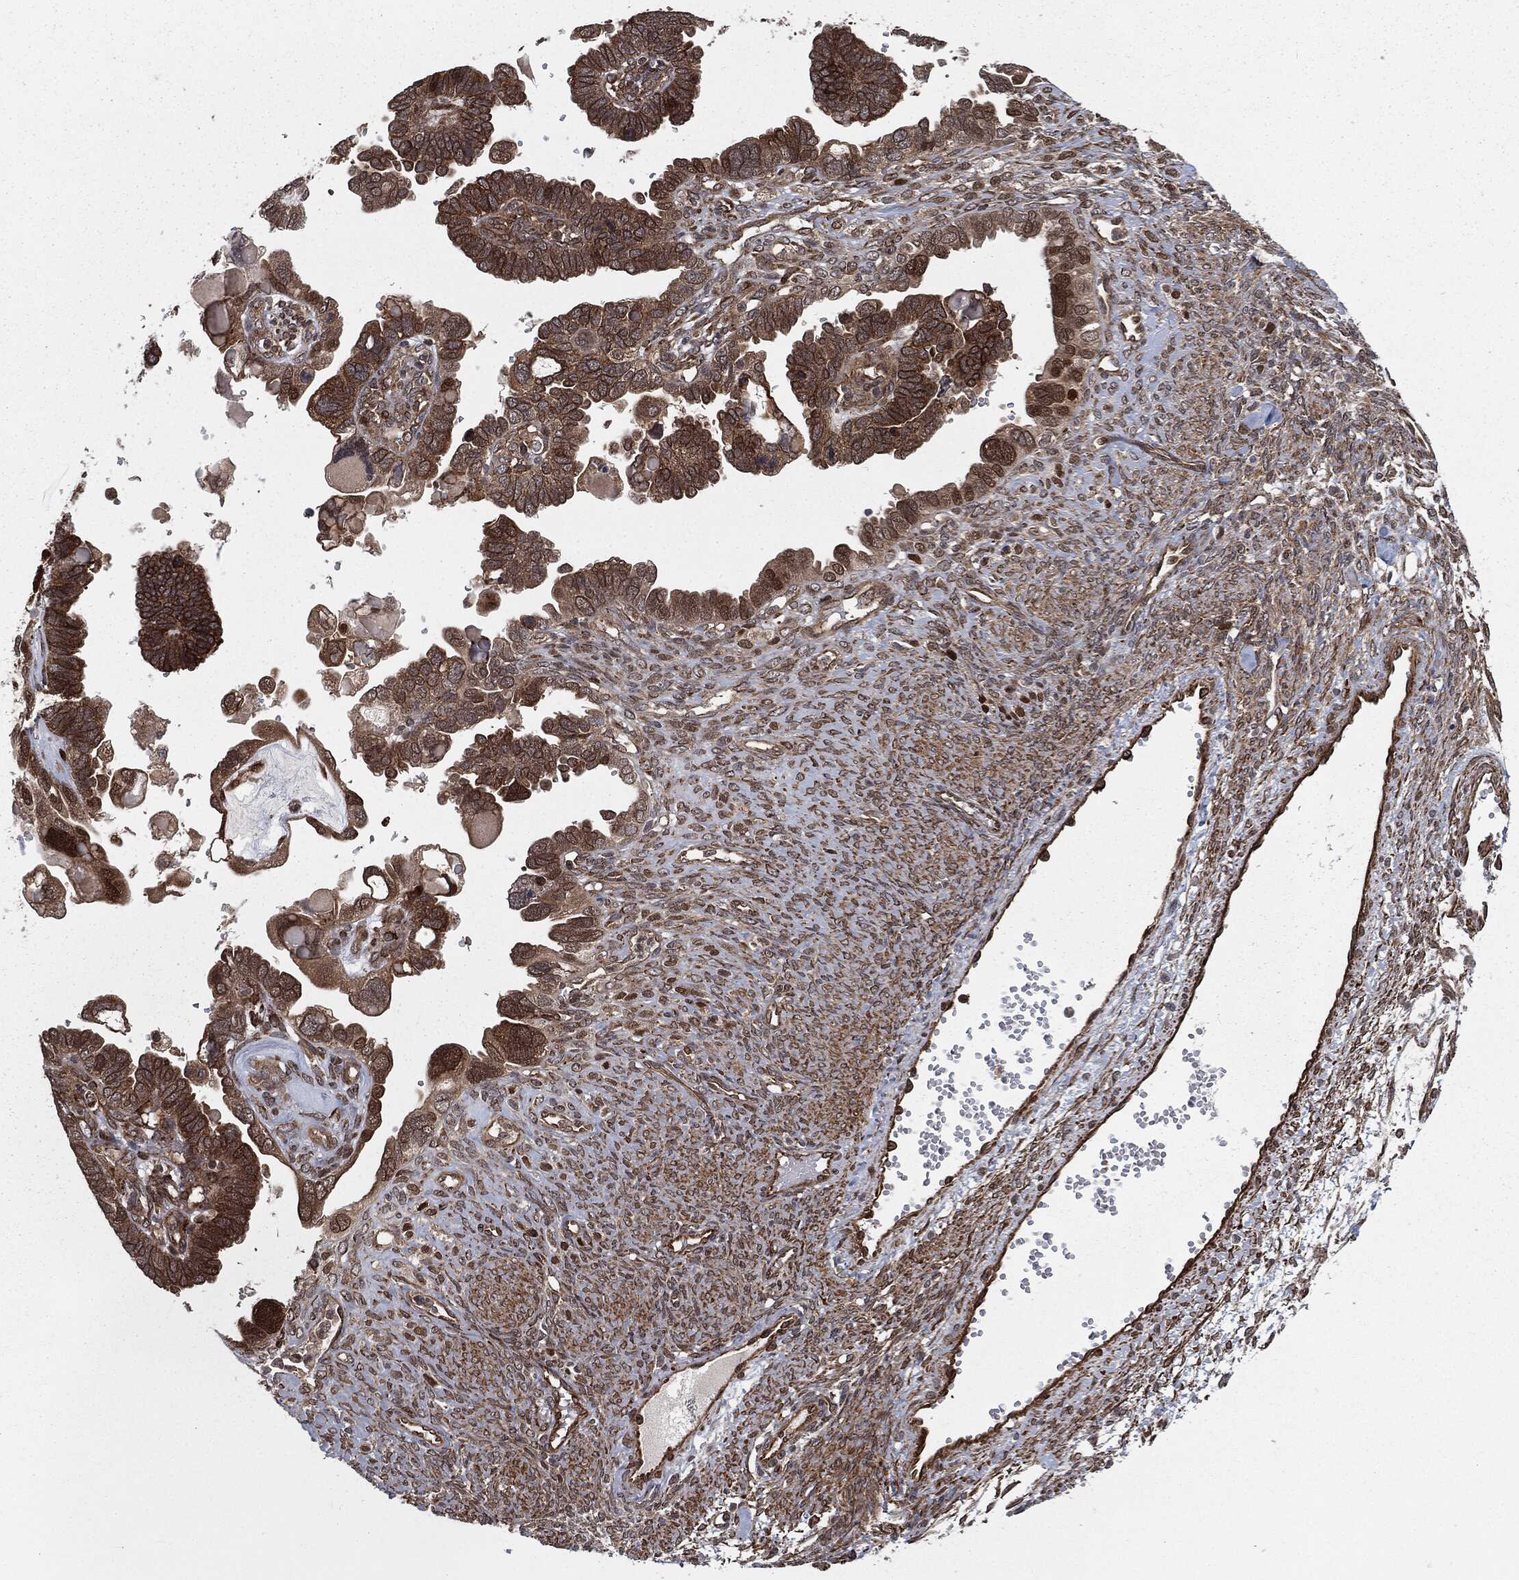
{"staining": {"intensity": "moderate", "quantity": ">75%", "location": "cytoplasmic/membranous,nuclear"}, "tissue": "ovarian cancer", "cell_type": "Tumor cells", "image_type": "cancer", "snomed": [{"axis": "morphology", "description": "Cystadenocarcinoma, serous, NOS"}, {"axis": "topography", "description": "Ovary"}], "caption": "Immunohistochemistry (IHC) staining of ovarian cancer, which exhibits medium levels of moderate cytoplasmic/membranous and nuclear staining in approximately >75% of tumor cells indicating moderate cytoplasmic/membranous and nuclear protein staining. The staining was performed using DAB (brown) for protein detection and nuclei were counterstained in hematoxylin (blue).", "gene": "RANBP9", "patient": {"sex": "female", "age": 51}}